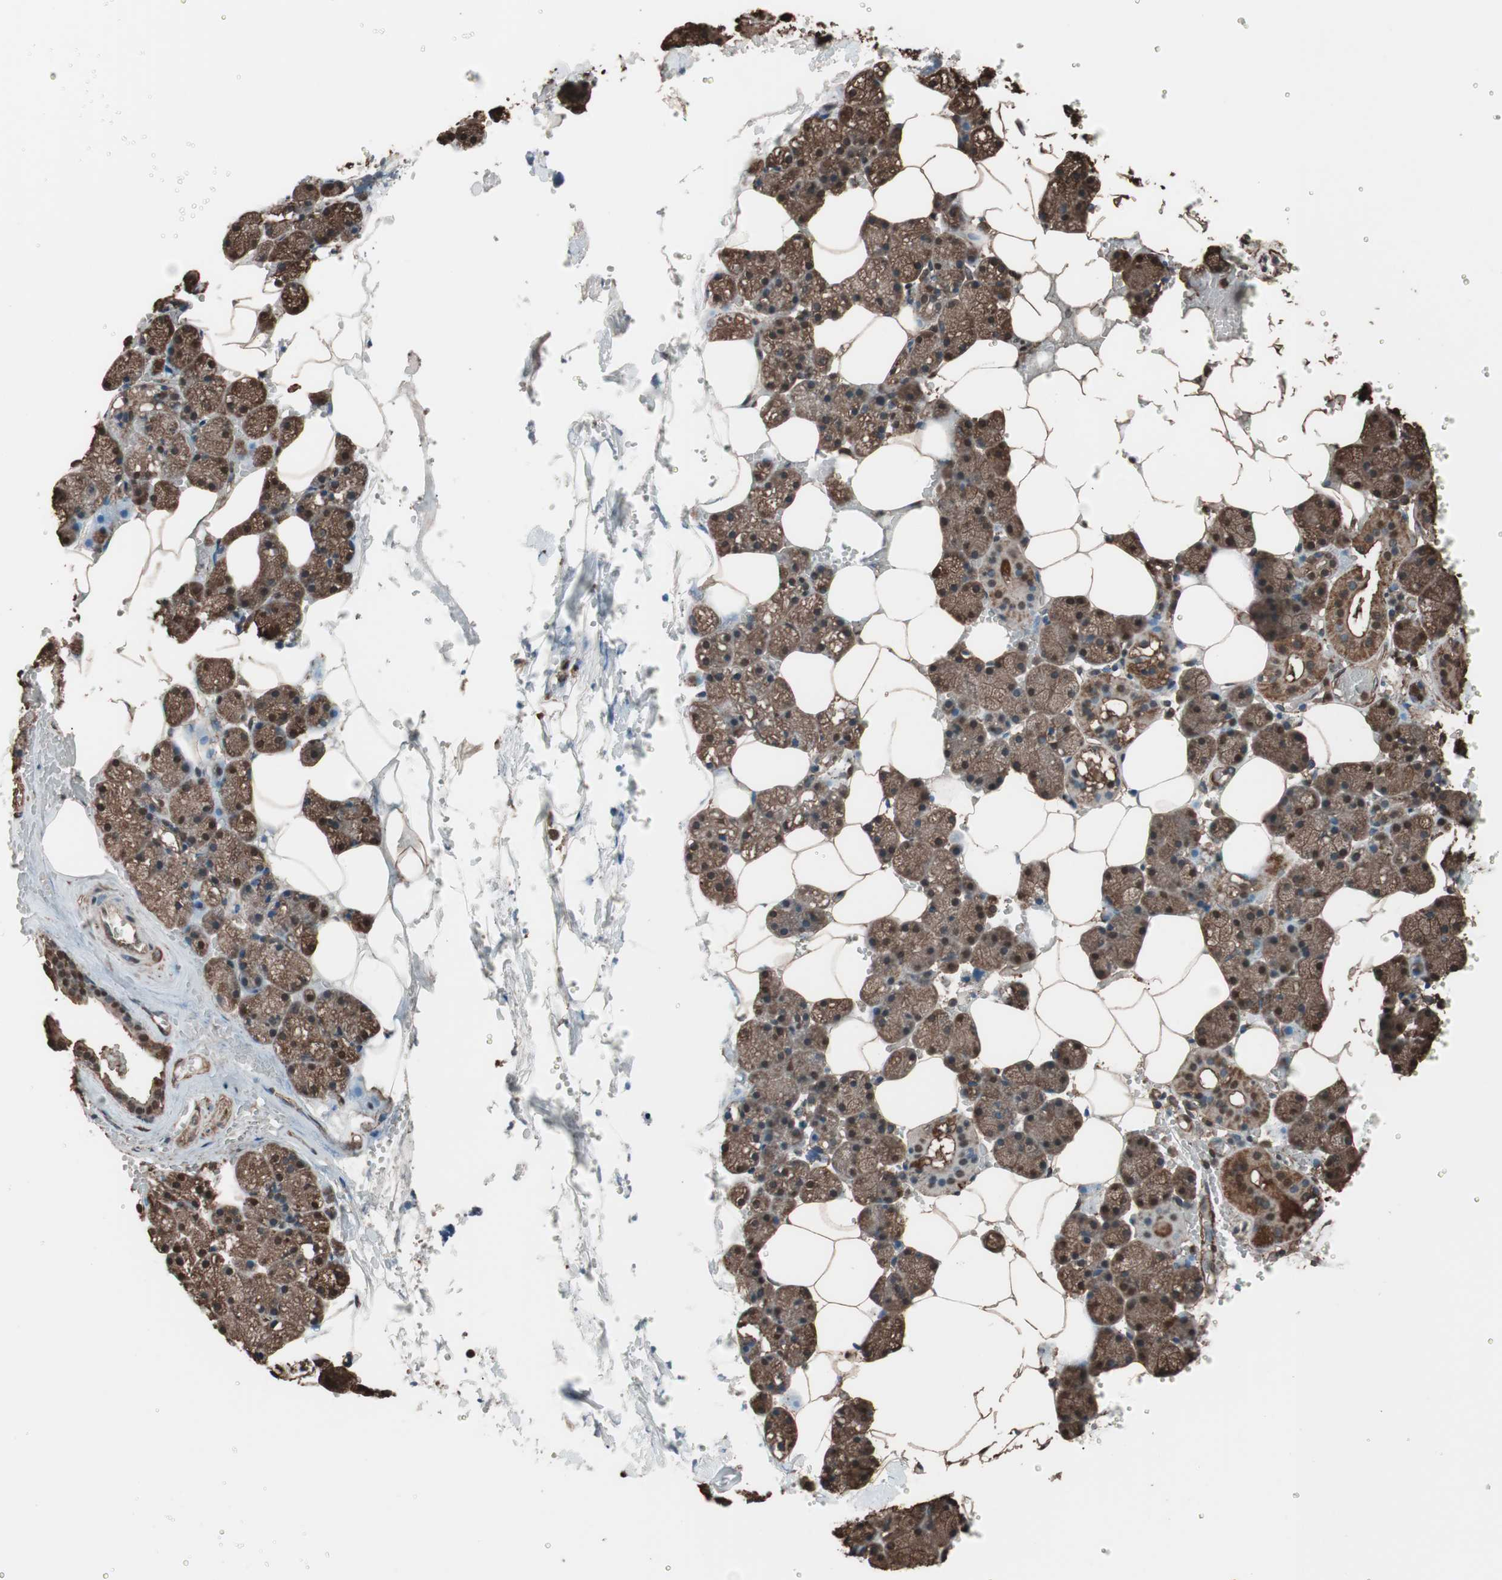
{"staining": {"intensity": "moderate", "quantity": ">75%", "location": "cytoplasmic/membranous"}, "tissue": "salivary gland", "cell_type": "Glandular cells", "image_type": "normal", "snomed": [{"axis": "morphology", "description": "Normal tissue, NOS"}, {"axis": "topography", "description": "Salivary gland"}], "caption": "Protein analysis of unremarkable salivary gland reveals moderate cytoplasmic/membranous expression in approximately >75% of glandular cells.", "gene": "CALM2", "patient": {"sex": "male", "age": 62}}